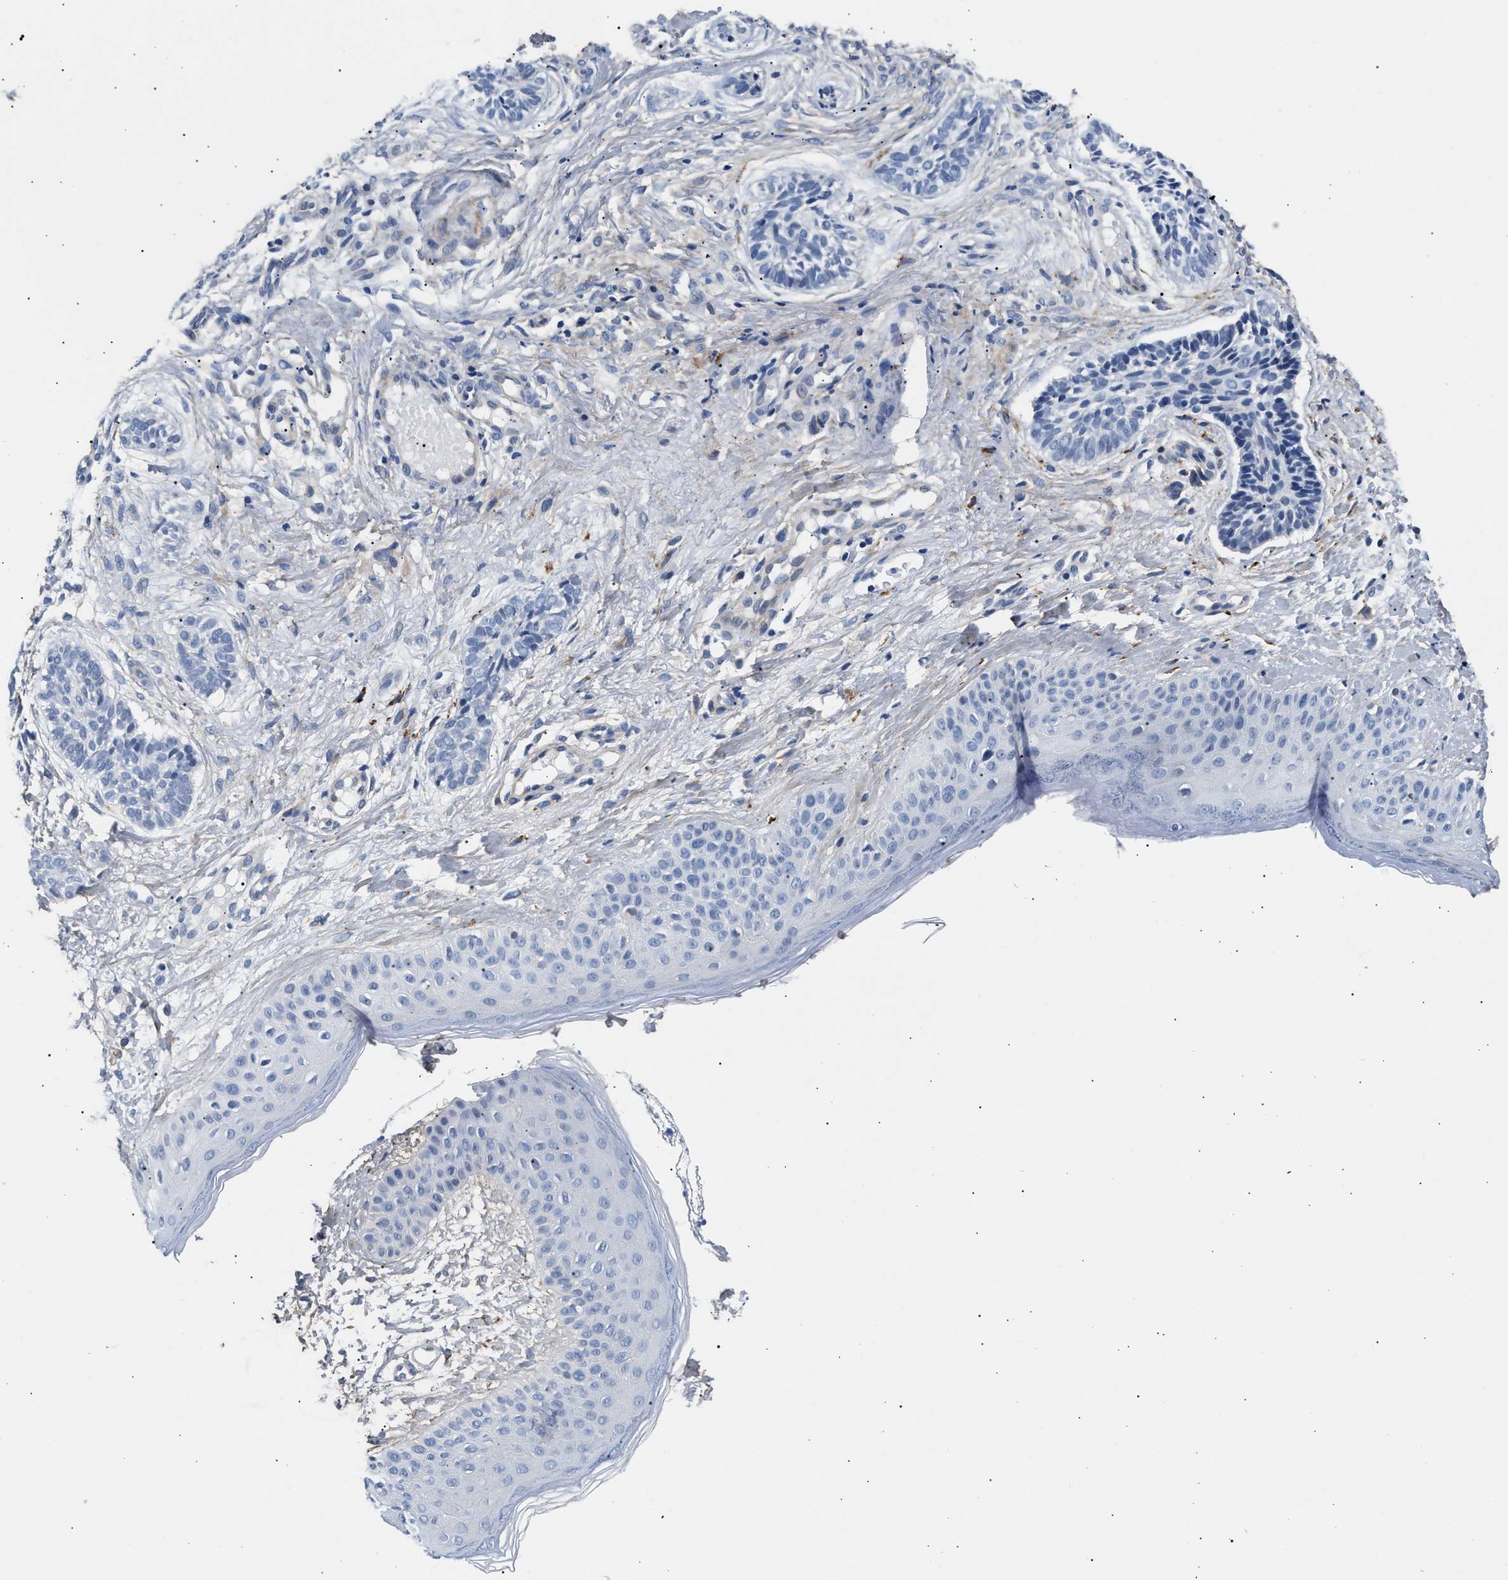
{"staining": {"intensity": "negative", "quantity": "none", "location": "none"}, "tissue": "skin cancer", "cell_type": "Tumor cells", "image_type": "cancer", "snomed": [{"axis": "morphology", "description": "Normal tissue, NOS"}, {"axis": "morphology", "description": "Basal cell carcinoma"}, {"axis": "topography", "description": "Skin"}], "caption": "IHC micrograph of neoplastic tissue: skin basal cell carcinoma stained with DAB demonstrates no significant protein expression in tumor cells. (Brightfield microscopy of DAB (3,3'-diaminobenzidine) IHC at high magnification).", "gene": "ACTL7B", "patient": {"sex": "male", "age": 63}}